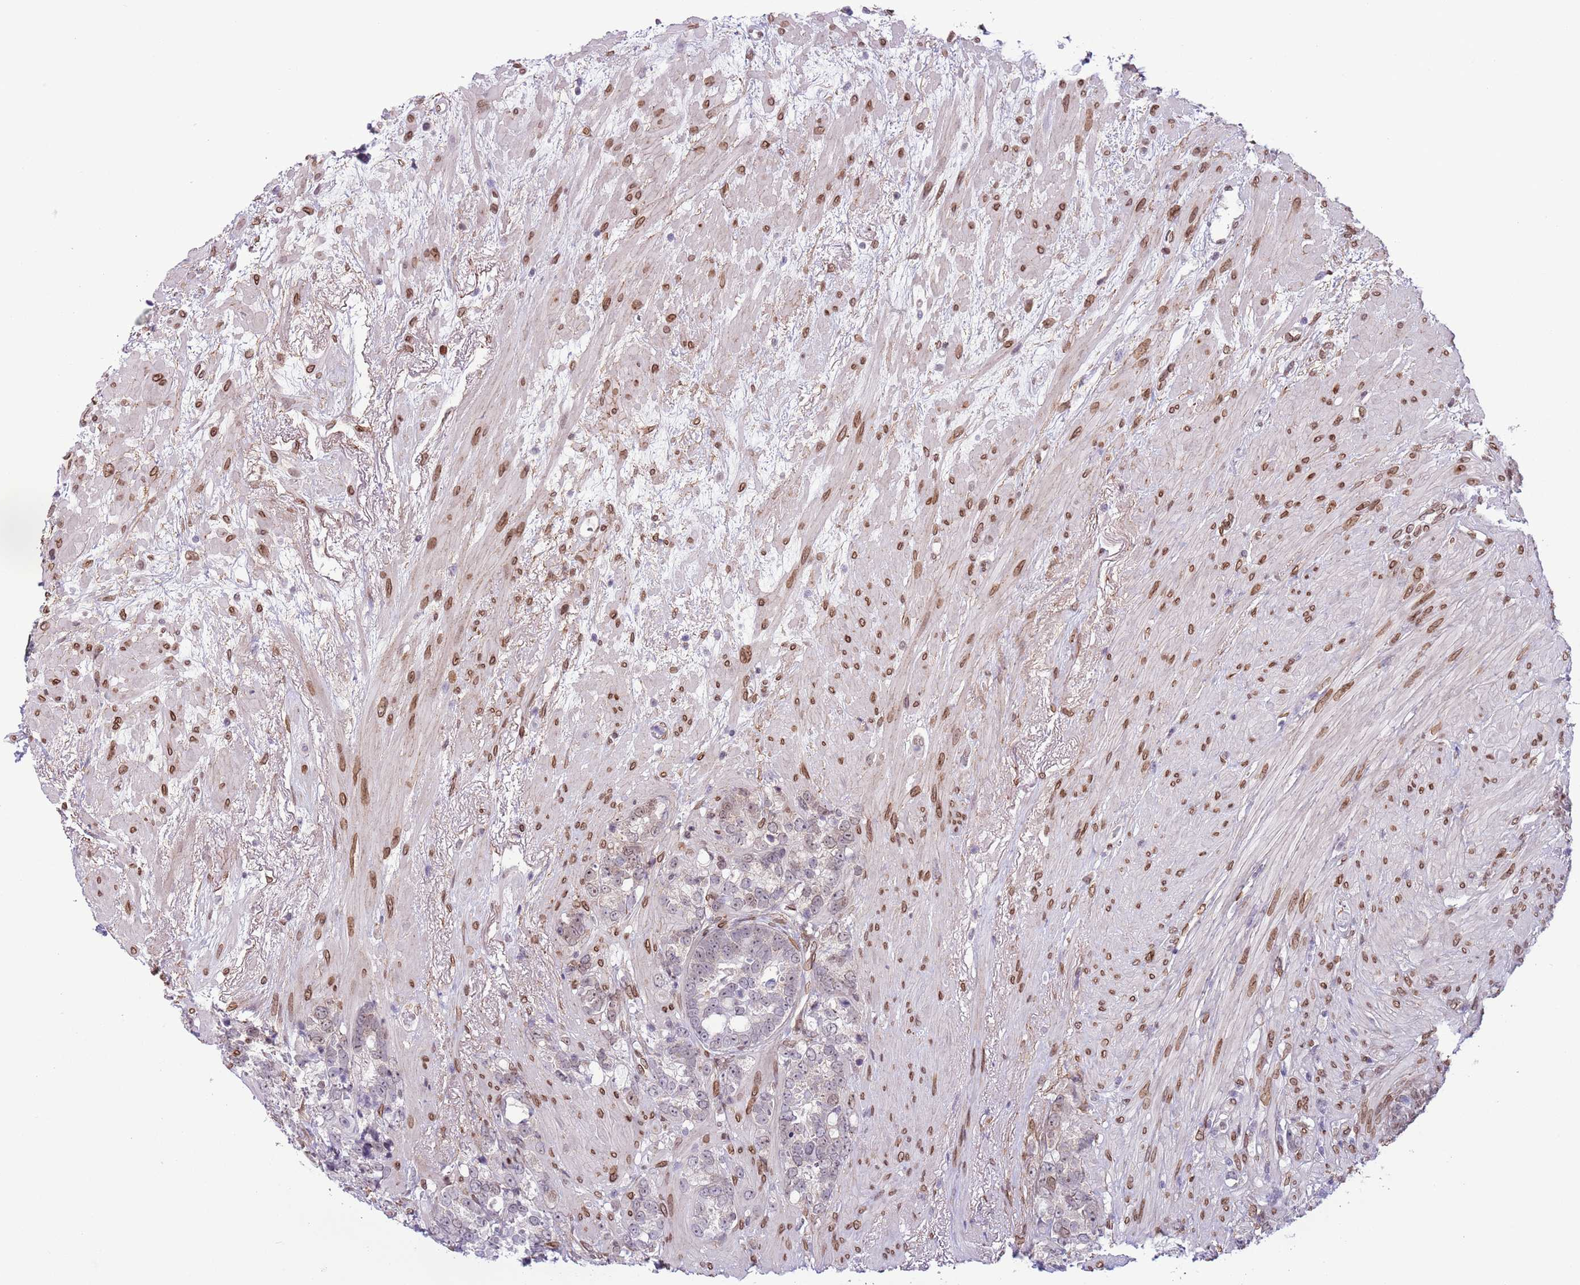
{"staining": {"intensity": "negative", "quantity": "none", "location": "none"}, "tissue": "prostate cancer", "cell_type": "Tumor cells", "image_type": "cancer", "snomed": [{"axis": "morphology", "description": "Adenocarcinoma, High grade"}, {"axis": "topography", "description": "Prostate"}], "caption": "The image demonstrates no staining of tumor cells in prostate adenocarcinoma (high-grade).", "gene": "ZGLP1", "patient": {"sex": "male", "age": 74}}